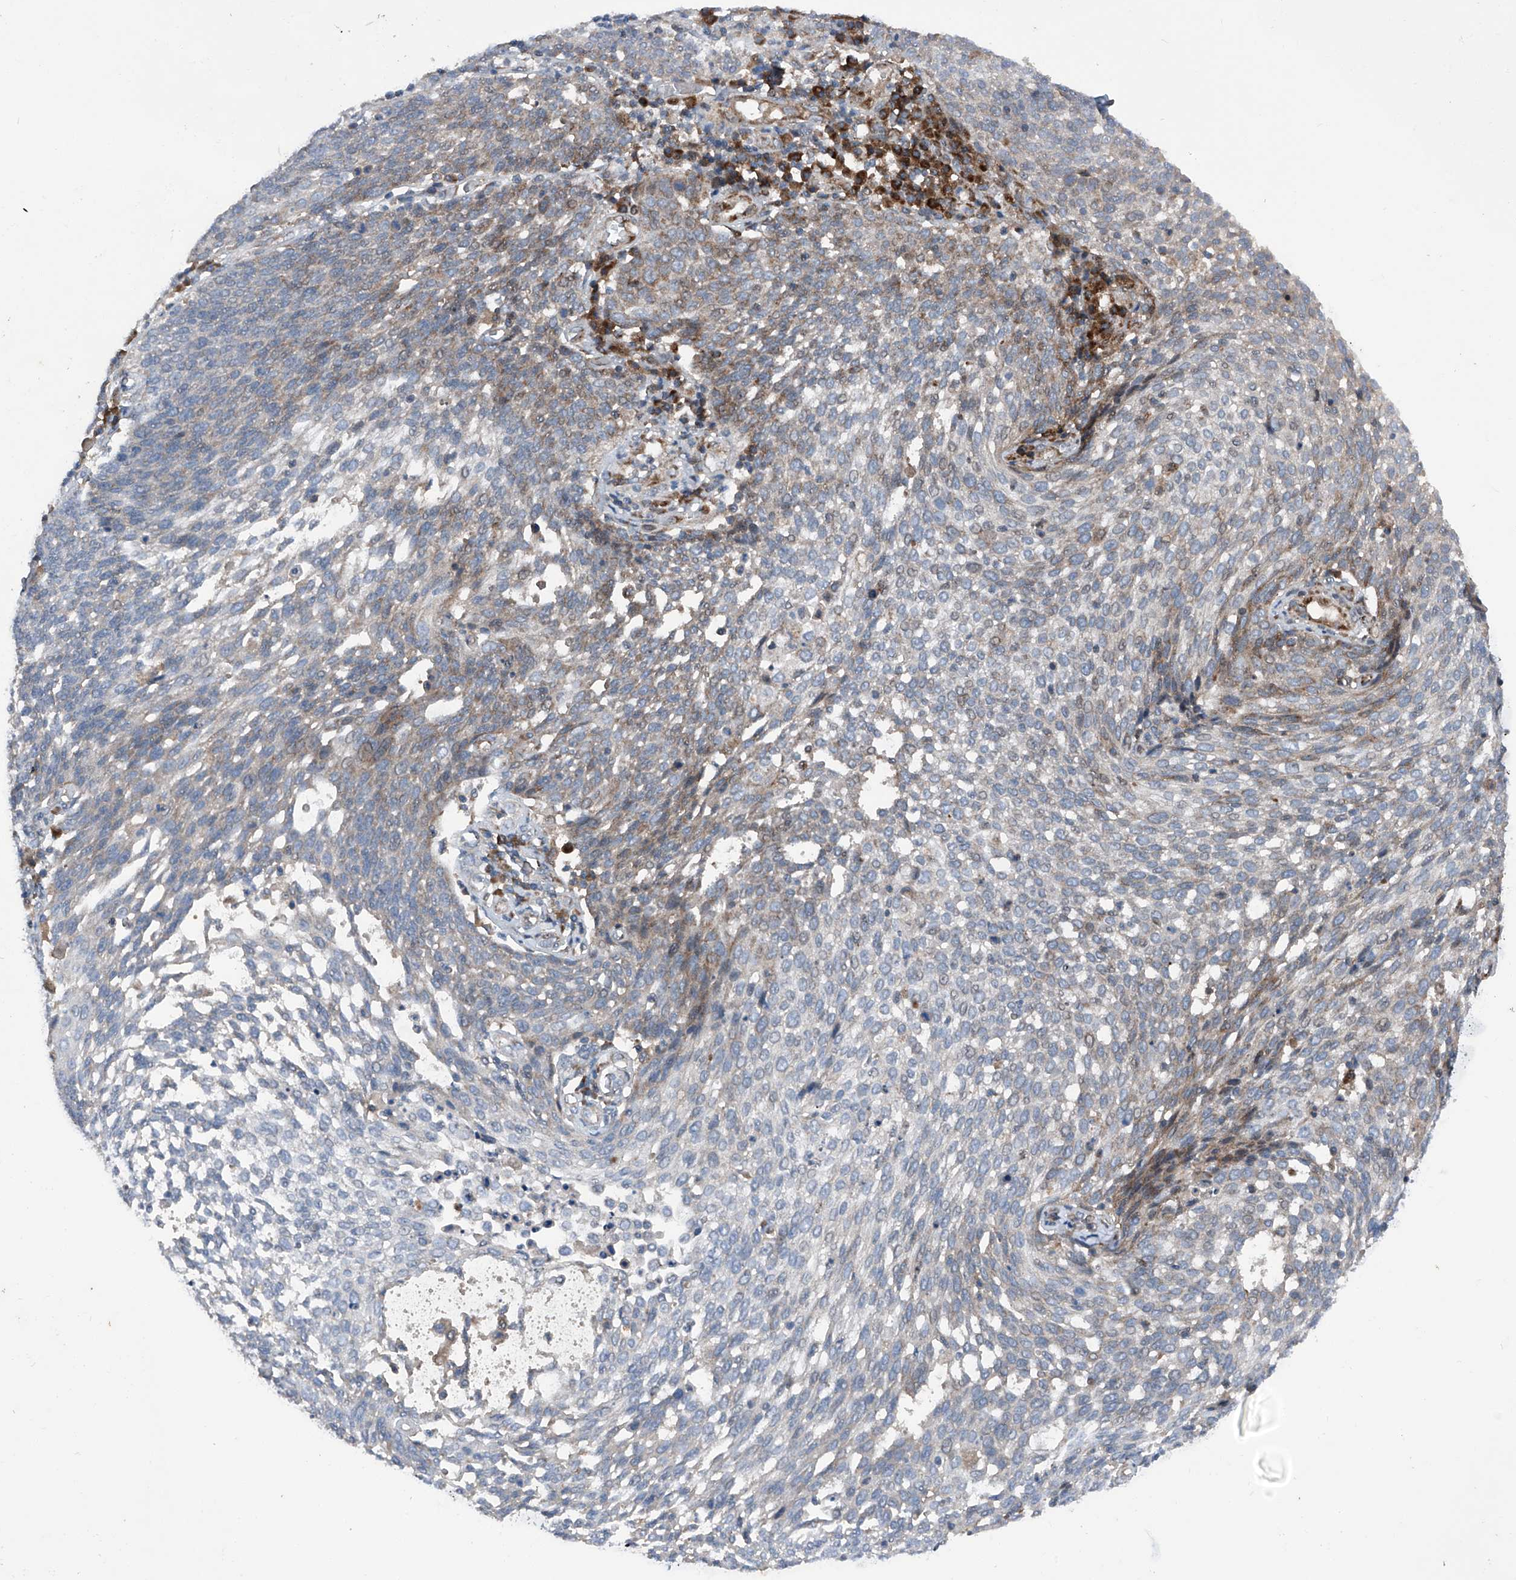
{"staining": {"intensity": "weak", "quantity": "25%-75%", "location": "cytoplasmic/membranous"}, "tissue": "cervical cancer", "cell_type": "Tumor cells", "image_type": "cancer", "snomed": [{"axis": "morphology", "description": "Squamous cell carcinoma, NOS"}, {"axis": "topography", "description": "Cervix"}], "caption": "Cervical squamous cell carcinoma stained for a protein demonstrates weak cytoplasmic/membranous positivity in tumor cells. Using DAB (brown) and hematoxylin (blue) stains, captured at high magnification using brightfield microscopy.", "gene": "DAD1", "patient": {"sex": "female", "age": 34}}